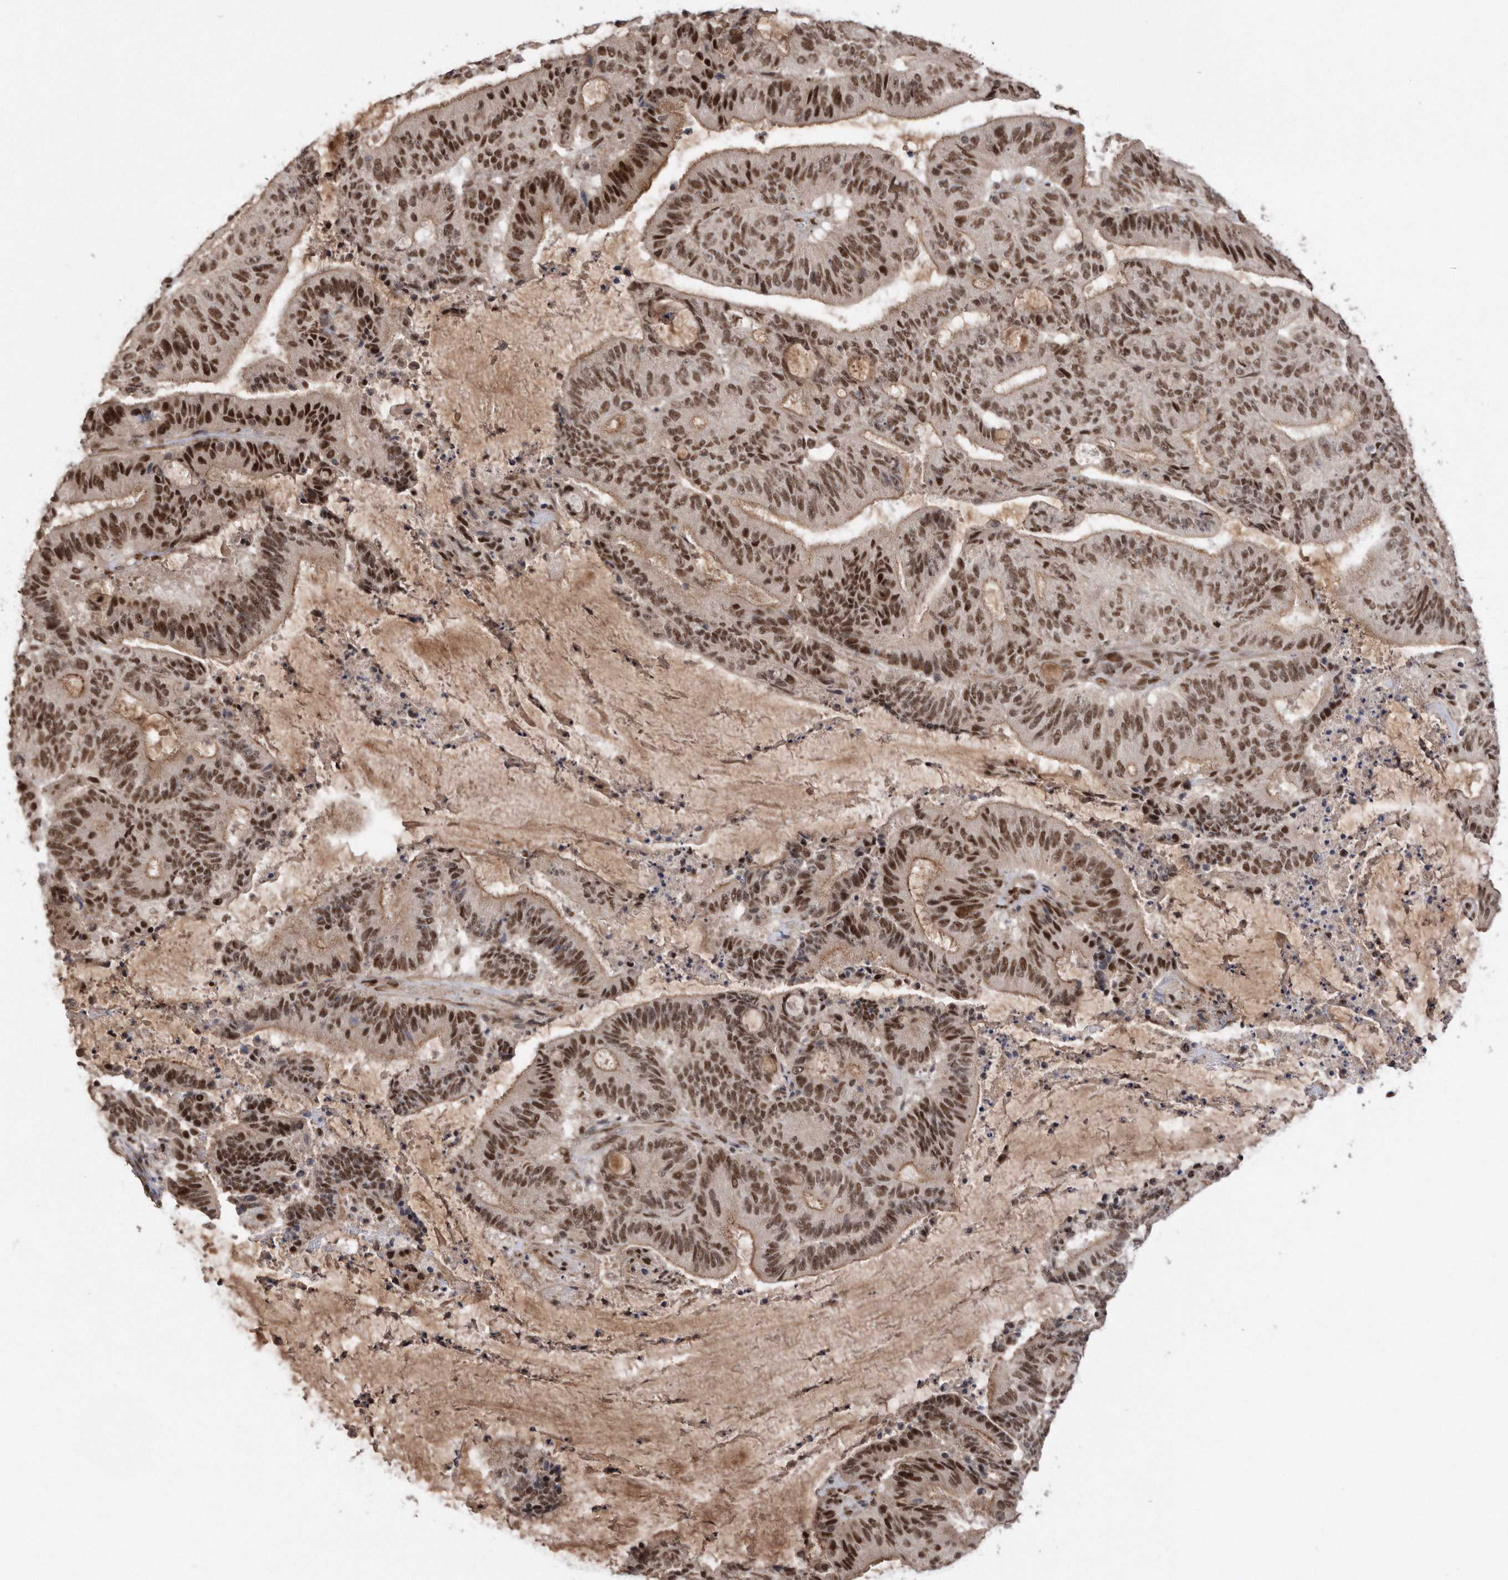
{"staining": {"intensity": "strong", "quantity": ">75%", "location": "nuclear"}, "tissue": "liver cancer", "cell_type": "Tumor cells", "image_type": "cancer", "snomed": [{"axis": "morphology", "description": "Normal tissue, NOS"}, {"axis": "morphology", "description": "Cholangiocarcinoma"}, {"axis": "topography", "description": "Liver"}, {"axis": "topography", "description": "Peripheral nerve tissue"}], "caption": "A micrograph of human liver cholangiocarcinoma stained for a protein demonstrates strong nuclear brown staining in tumor cells.", "gene": "TDRD3", "patient": {"sex": "female", "age": 73}}